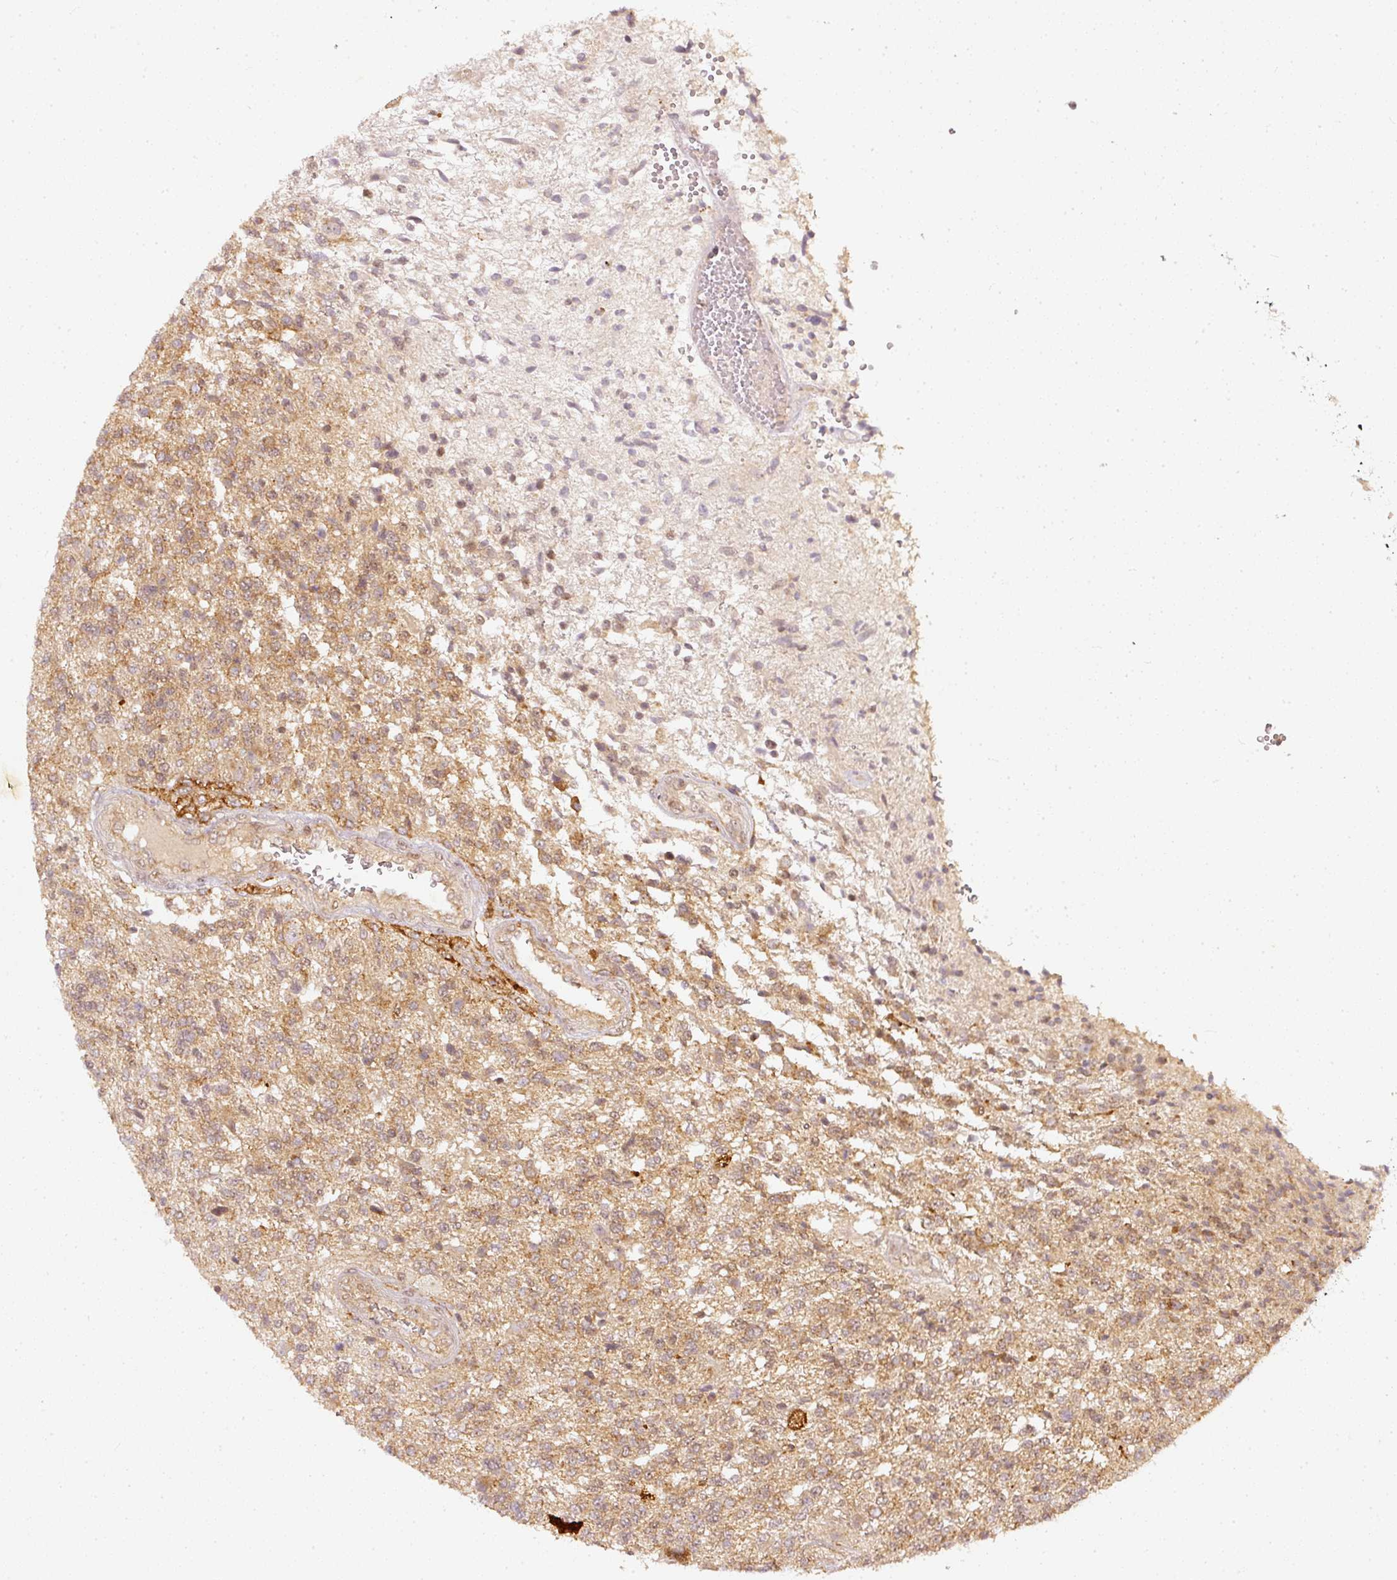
{"staining": {"intensity": "moderate", "quantity": ">75%", "location": "cytoplasmic/membranous"}, "tissue": "glioma", "cell_type": "Tumor cells", "image_type": "cancer", "snomed": [{"axis": "morphology", "description": "Glioma, malignant, High grade"}, {"axis": "topography", "description": "Brain"}], "caption": "A histopathology image showing moderate cytoplasmic/membranous expression in approximately >75% of tumor cells in high-grade glioma (malignant), as visualized by brown immunohistochemical staining.", "gene": "ZNF580", "patient": {"sex": "male", "age": 56}}